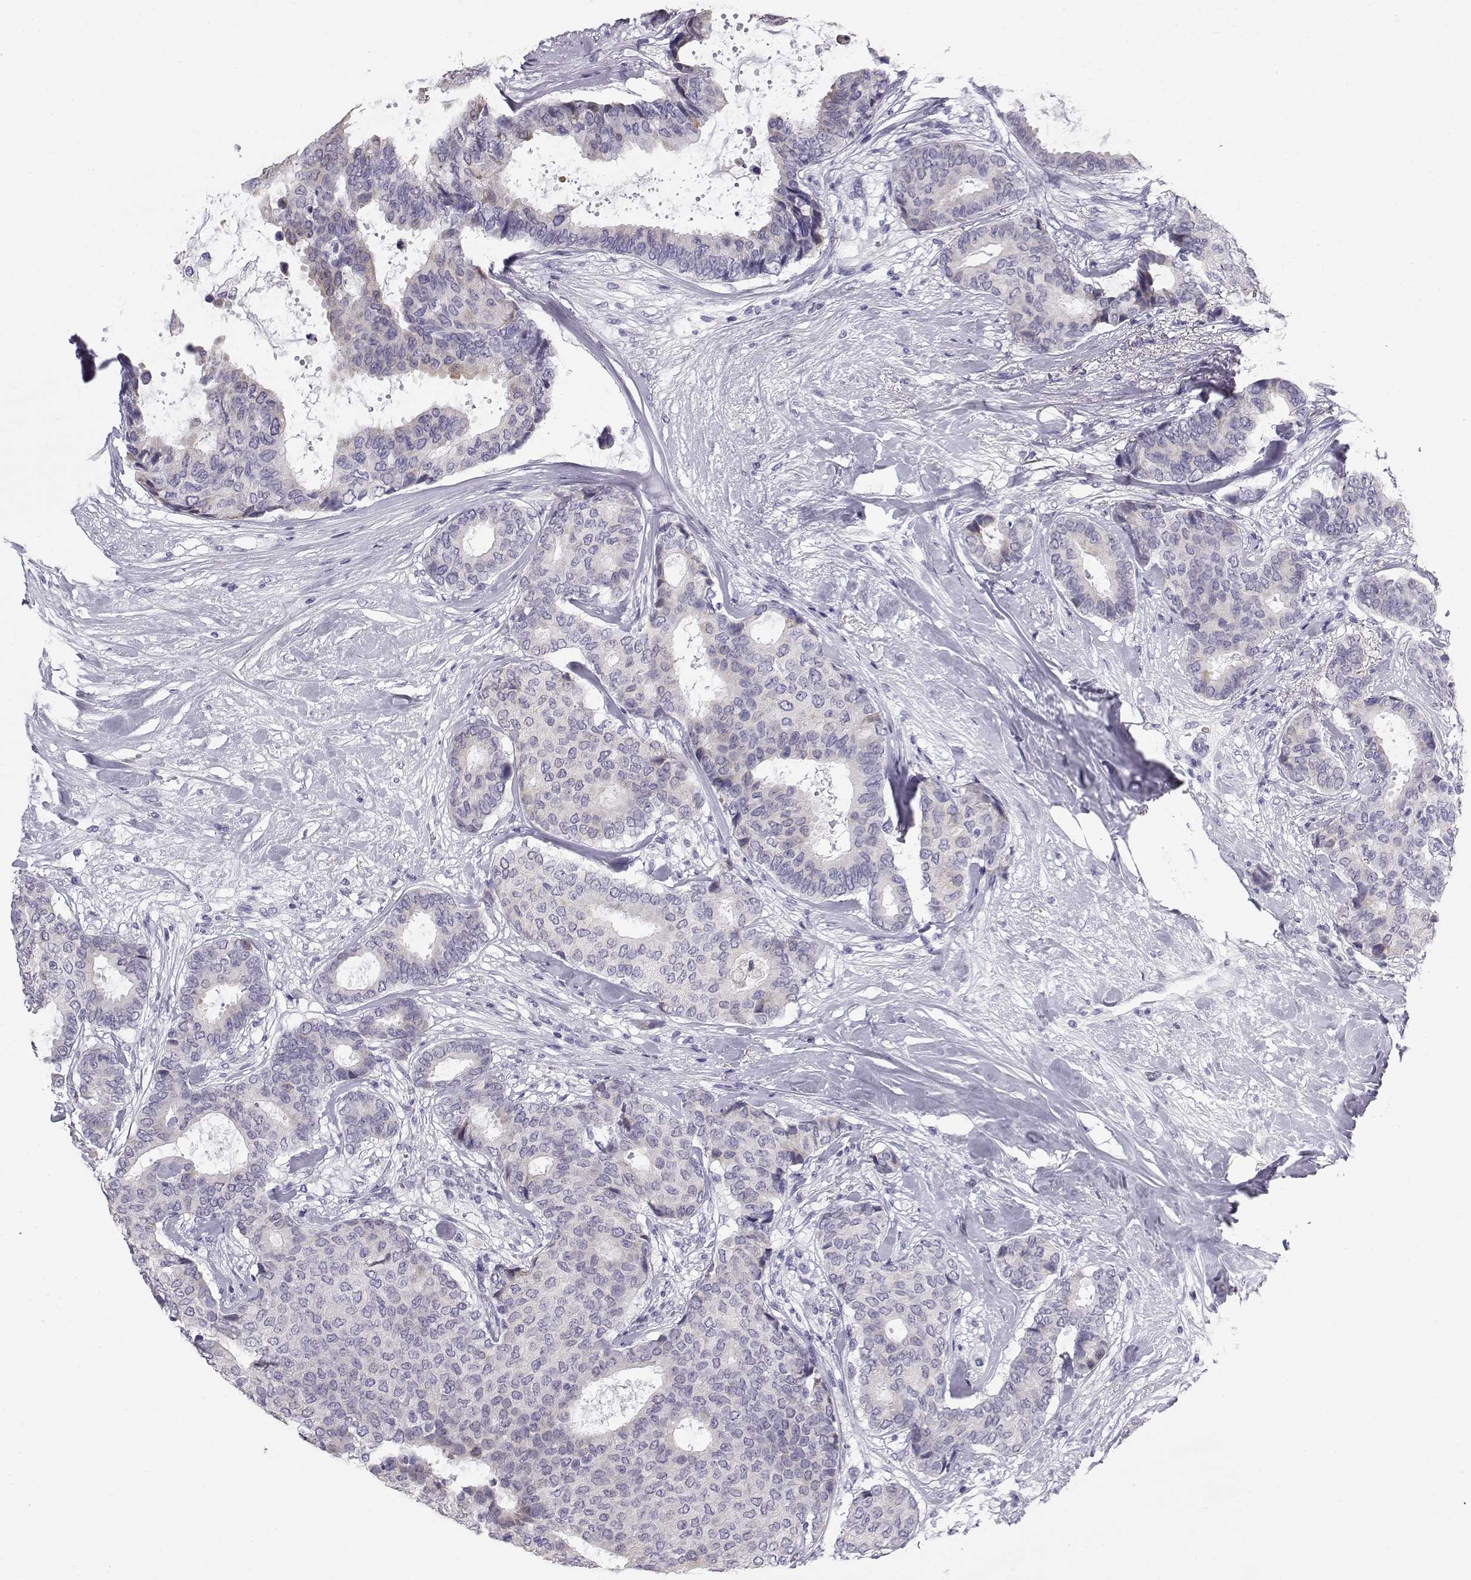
{"staining": {"intensity": "negative", "quantity": "none", "location": "none"}, "tissue": "breast cancer", "cell_type": "Tumor cells", "image_type": "cancer", "snomed": [{"axis": "morphology", "description": "Duct carcinoma"}, {"axis": "topography", "description": "Breast"}], "caption": "Tumor cells show no significant positivity in breast cancer (infiltrating ductal carcinoma).", "gene": "RNASE12", "patient": {"sex": "female", "age": 75}}